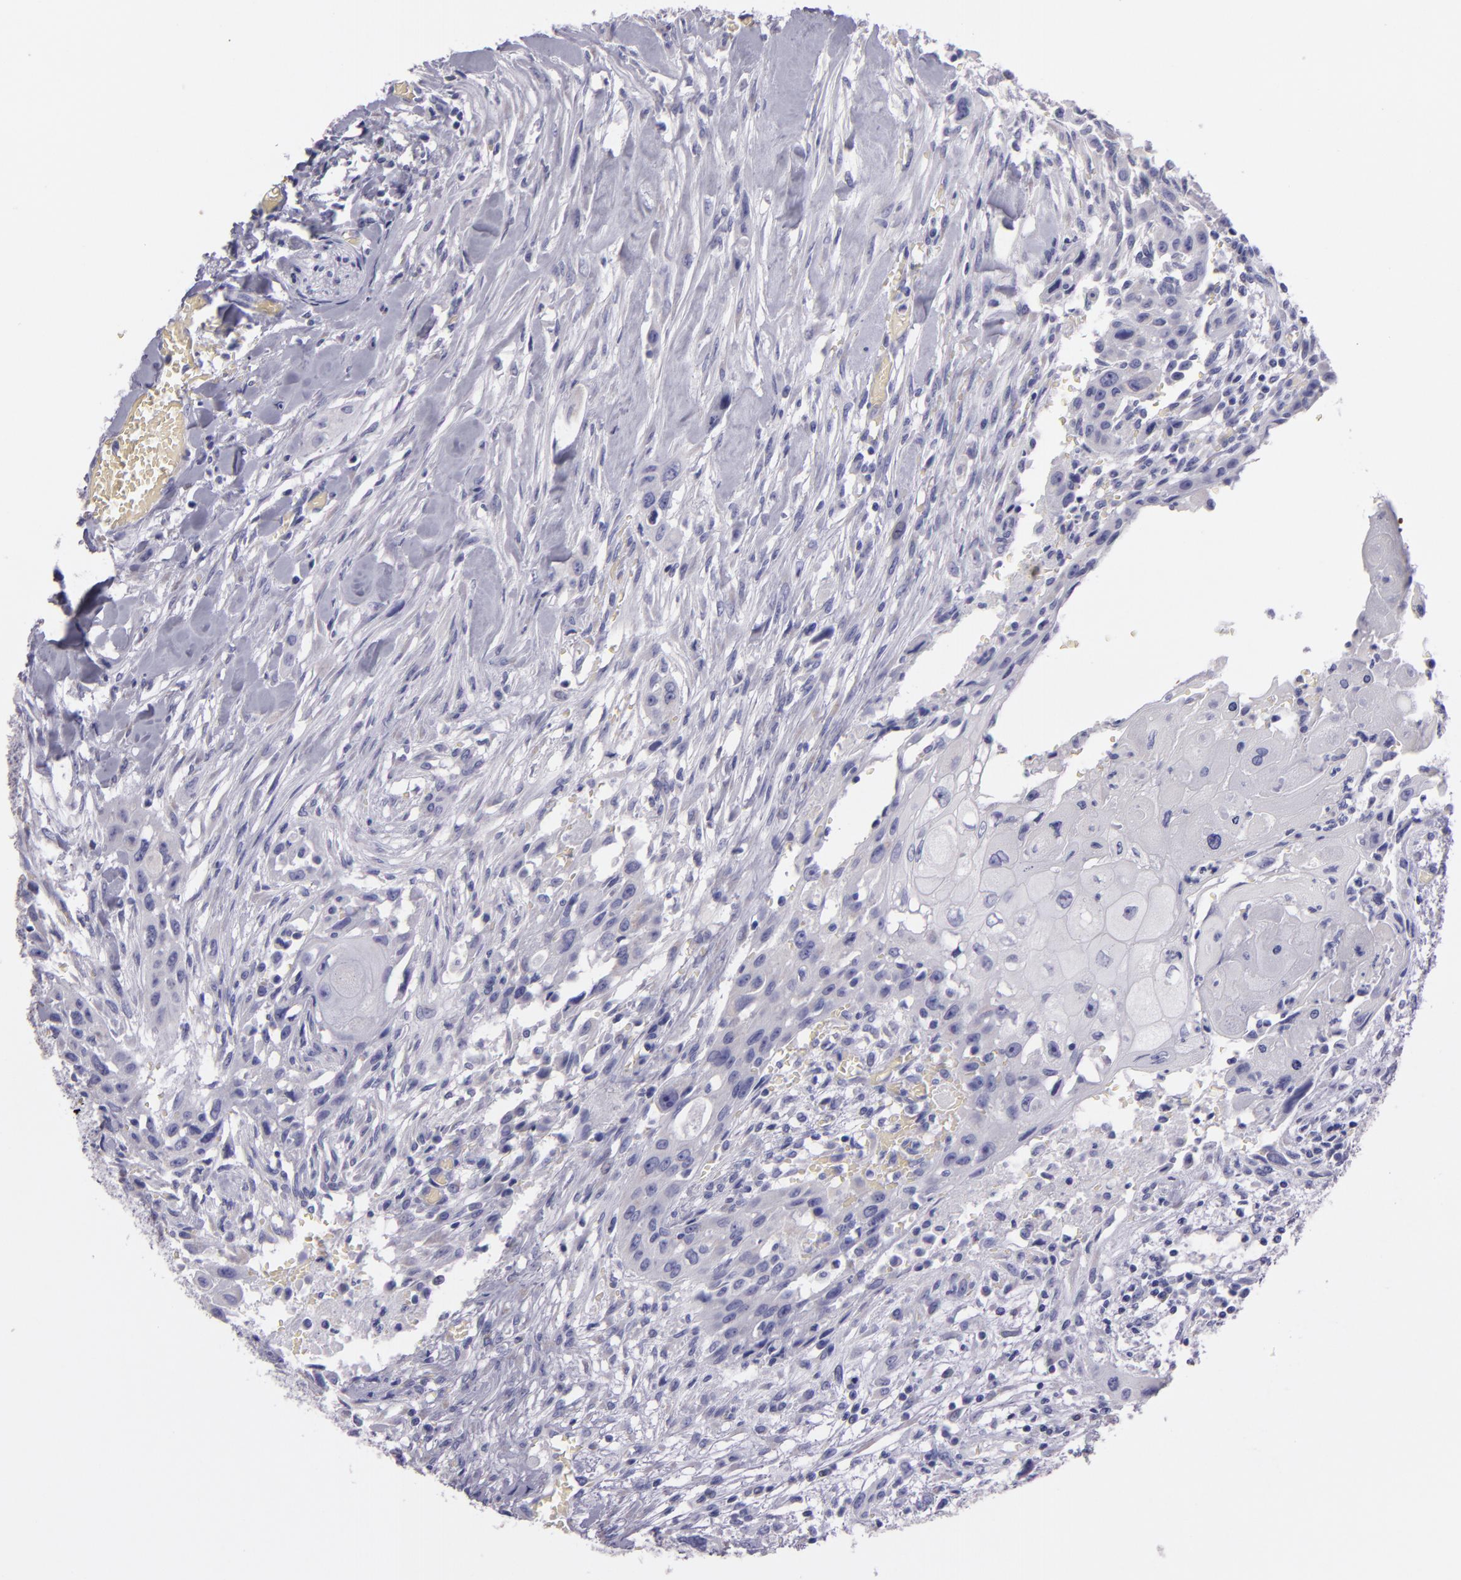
{"staining": {"intensity": "negative", "quantity": "none", "location": "none"}, "tissue": "head and neck cancer", "cell_type": "Tumor cells", "image_type": "cancer", "snomed": [{"axis": "morphology", "description": "Neoplasm, malignant, NOS"}, {"axis": "topography", "description": "Salivary gland"}, {"axis": "topography", "description": "Head-Neck"}], "caption": "This is a image of immunohistochemistry staining of head and neck neoplasm (malignant), which shows no expression in tumor cells.", "gene": "MUC5AC", "patient": {"sex": "male", "age": 43}}